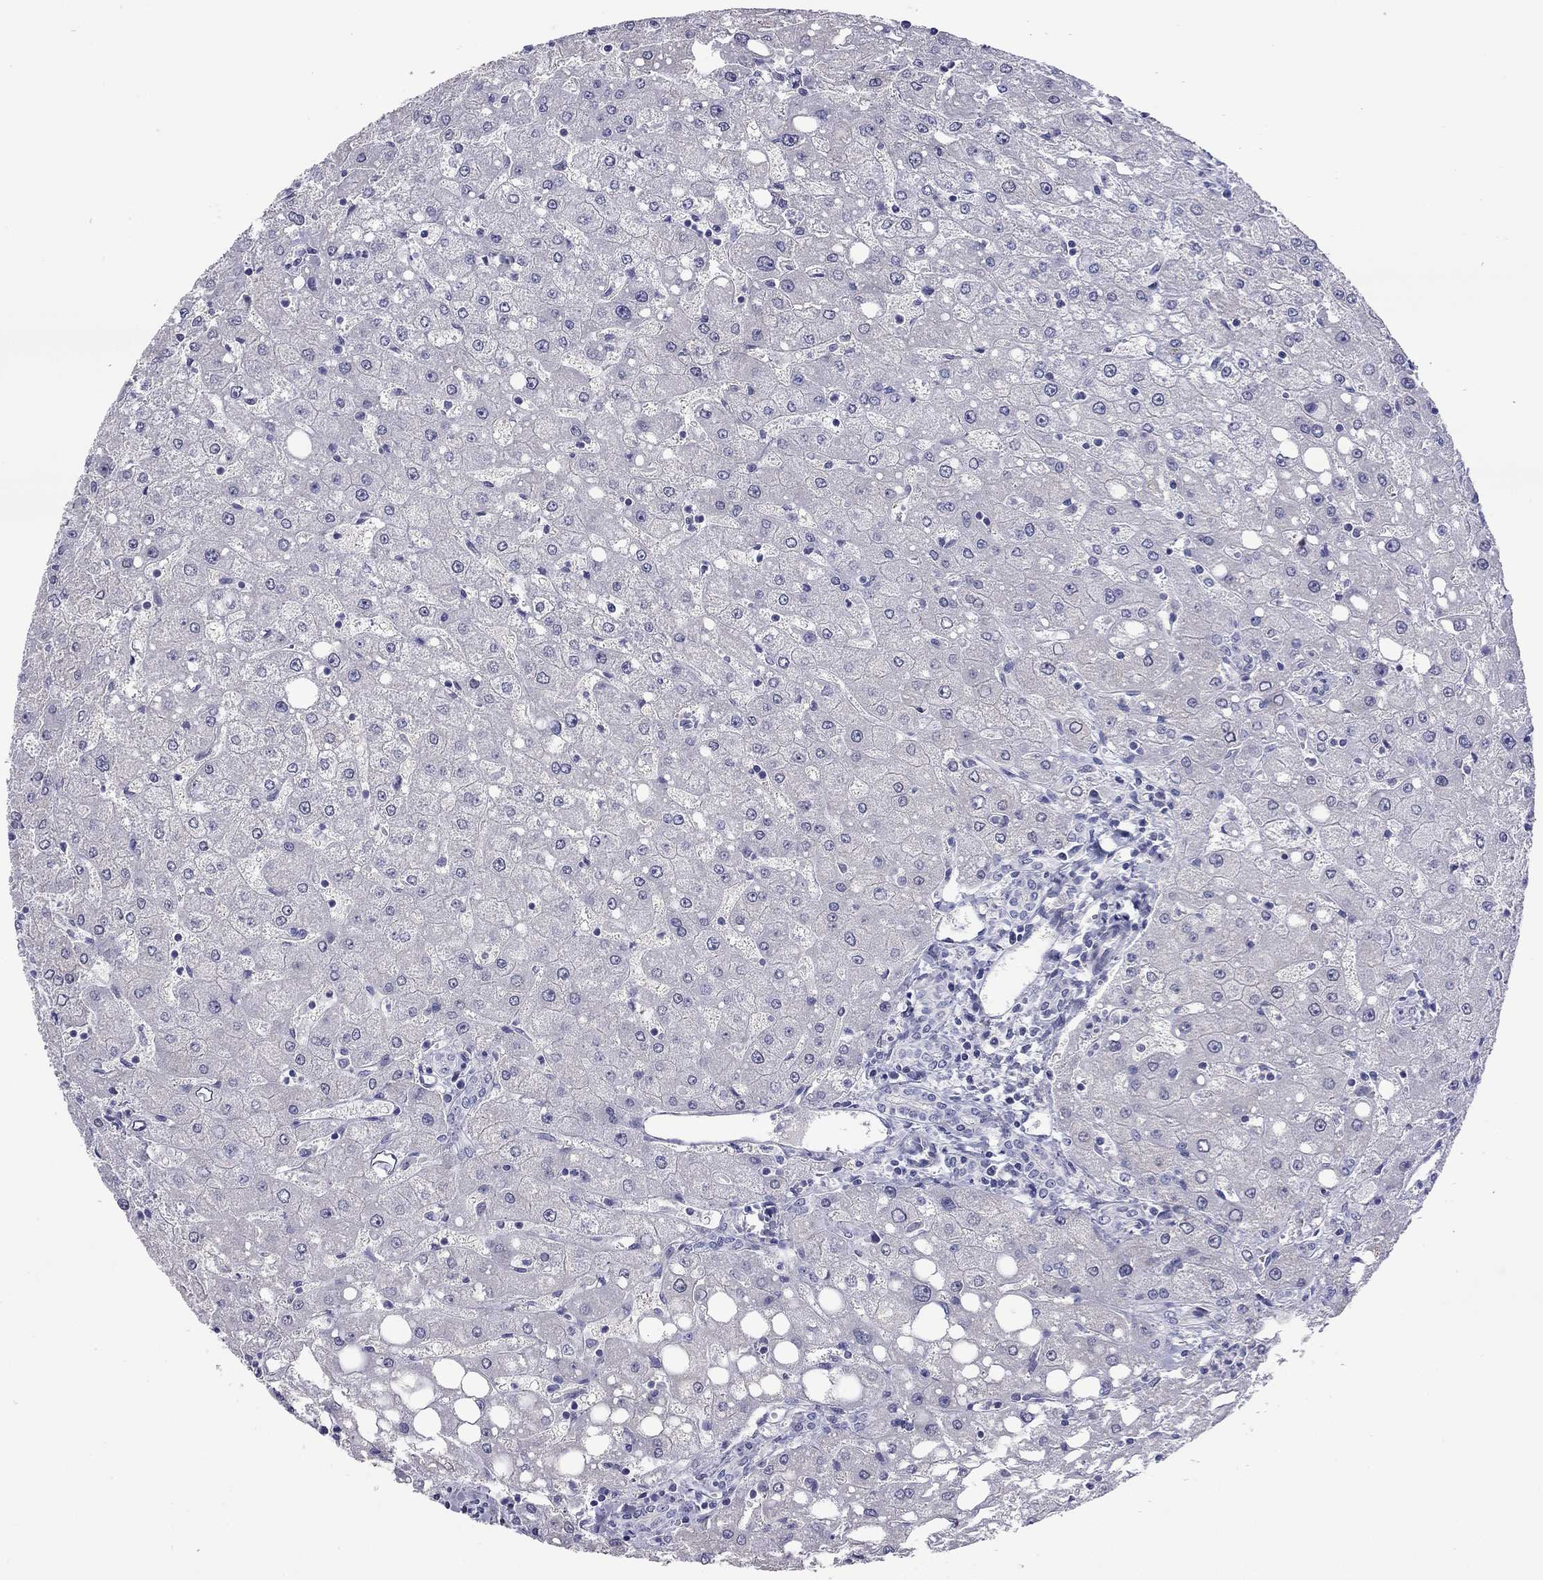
{"staining": {"intensity": "negative", "quantity": "none", "location": "none"}, "tissue": "liver", "cell_type": "Cholangiocytes", "image_type": "normal", "snomed": [{"axis": "morphology", "description": "Normal tissue, NOS"}, {"axis": "topography", "description": "Liver"}], "caption": "An immunohistochemistry image of benign liver is shown. There is no staining in cholangiocytes of liver. (IHC, brightfield microscopy, high magnification).", "gene": "ARMC12", "patient": {"sex": "female", "age": 53}}